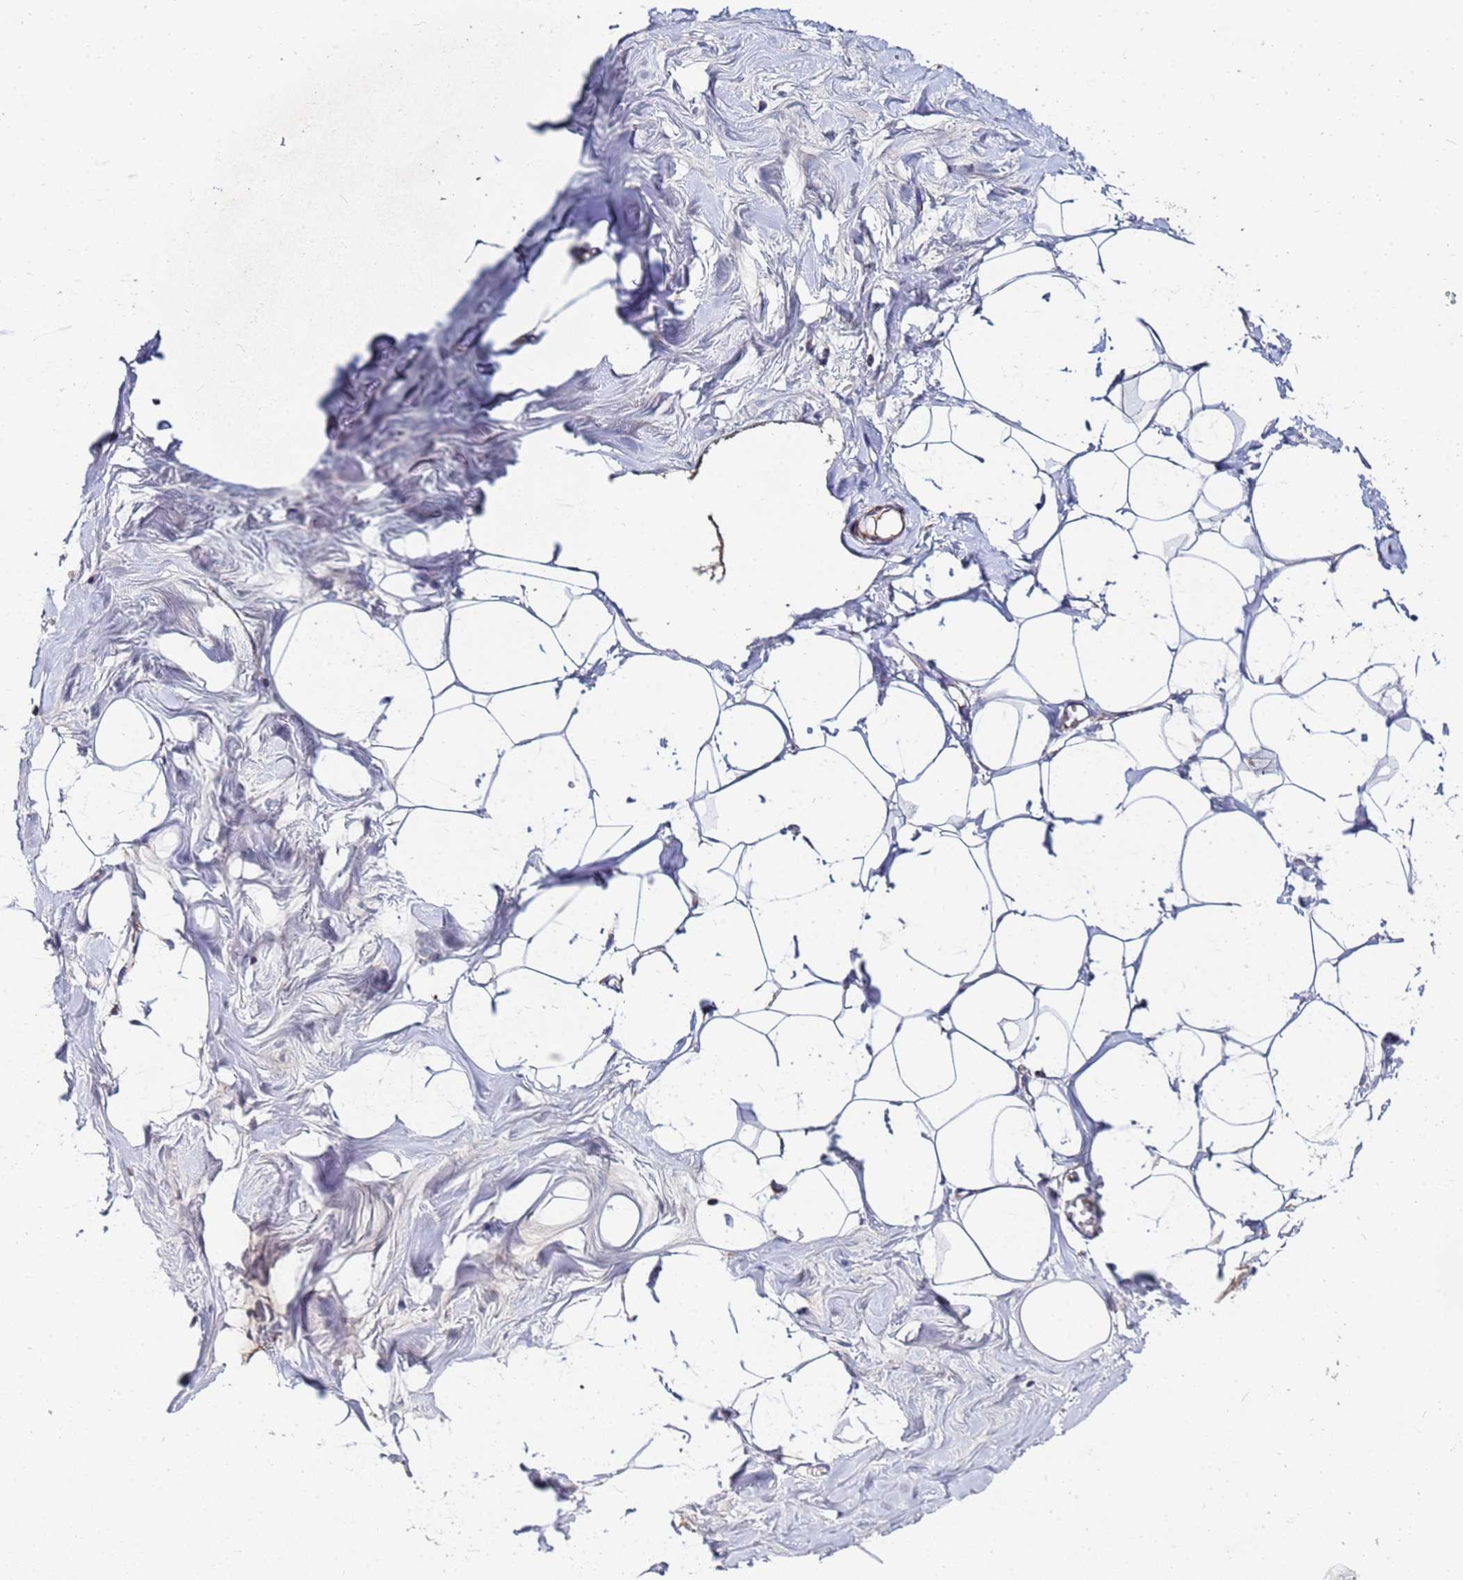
{"staining": {"intensity": "negative", "quantity": "none", "location": "none"}, "tissue": "breast", "cell_type": "Adipocytes", "image_type": "normal", "snomed": [{"axis": "morphology", "description": "Normal tissue, NOS"}, {"axis": "topography", "description": "Breast"}], "caption": "Immunohistochemical staining of benign human breast reveals no significant staining in adipocytes.", "gene": "C5orf34", "patient": {"sex": "female", "age": 27}}